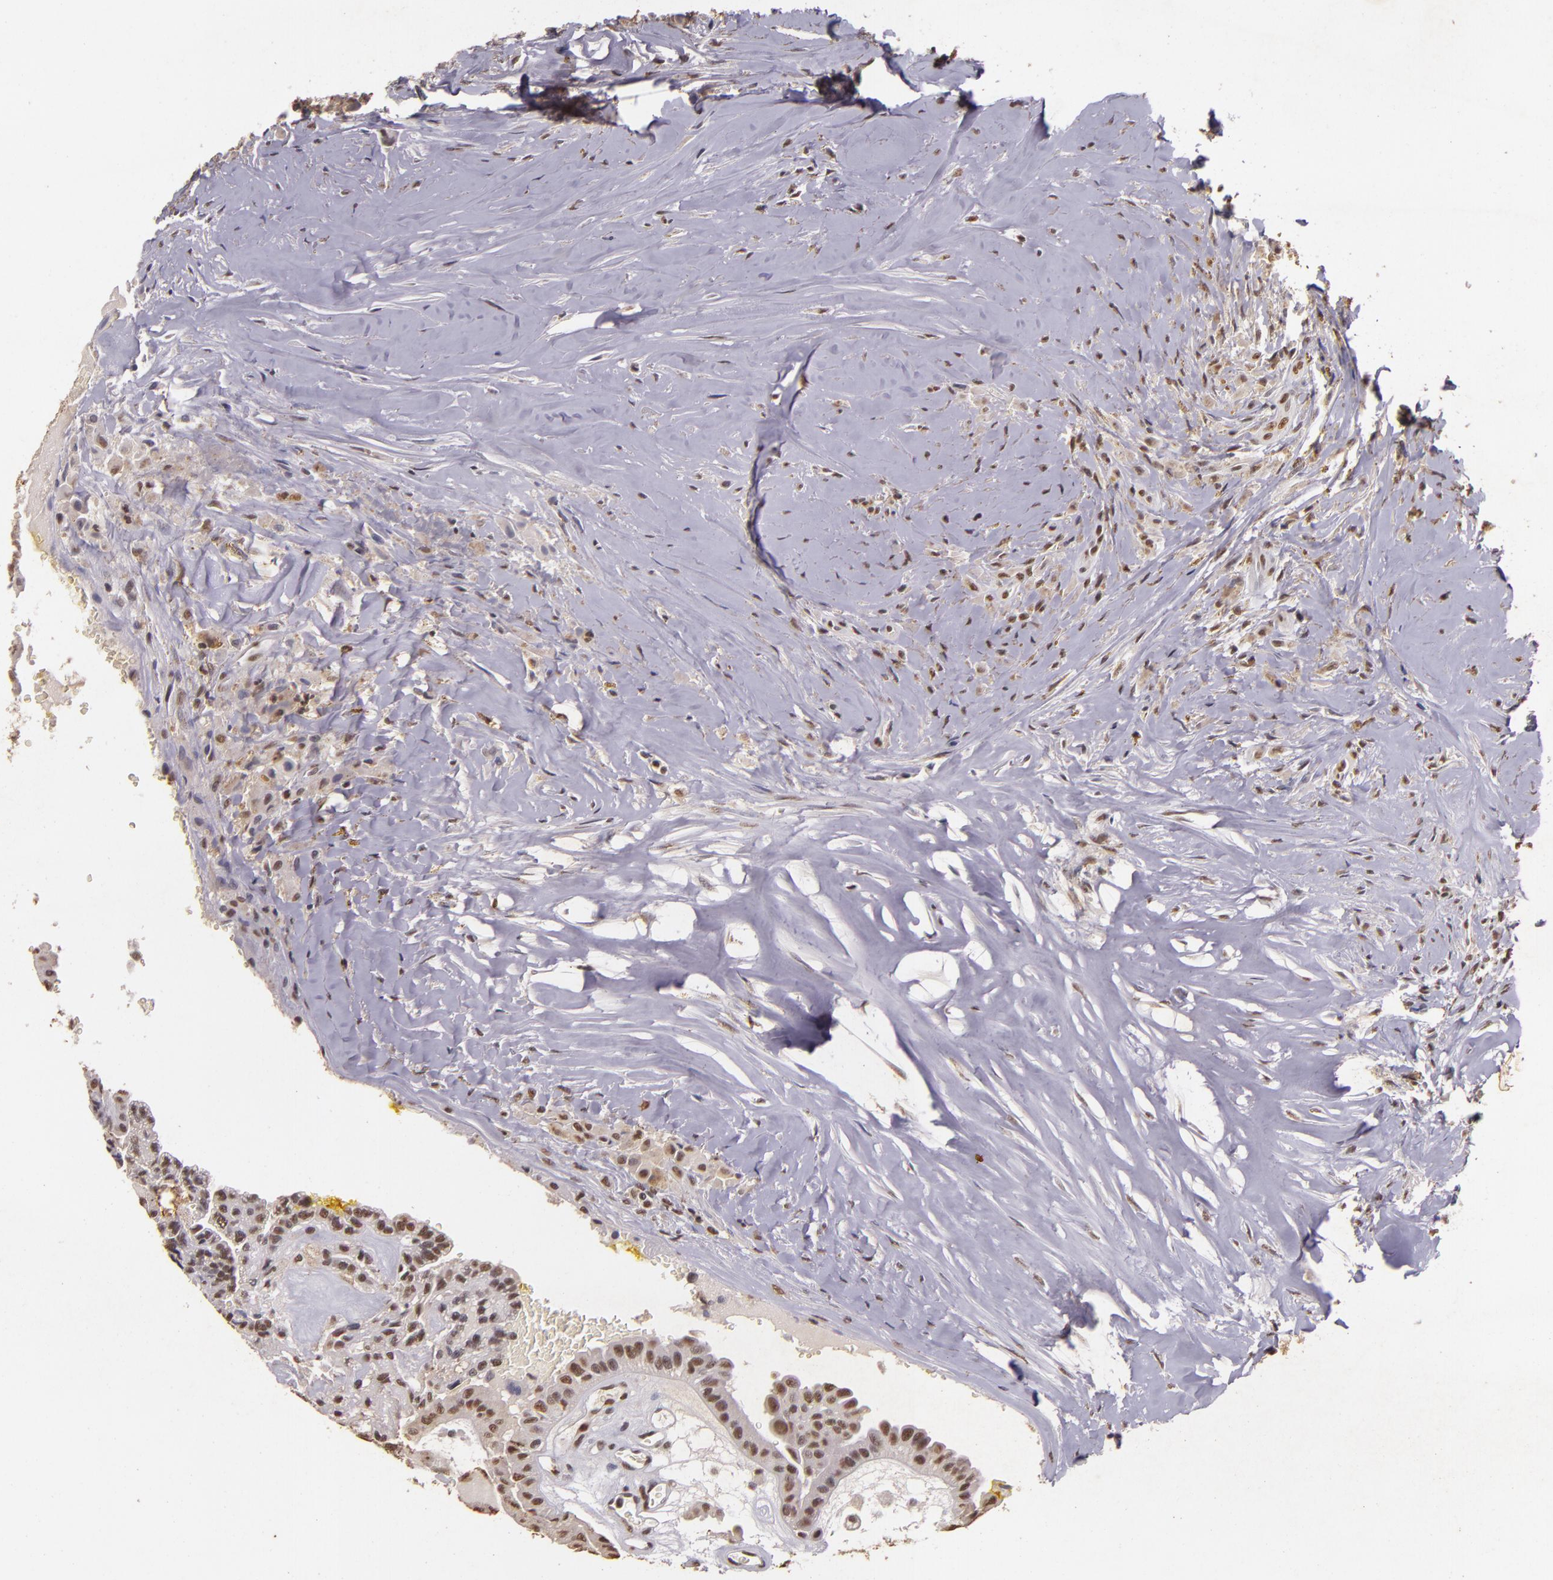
{"staining": {"intensity": "weak", "quantity": ">75%", "location": "nuclear"}, "tissue": "thyroid cancer", "cell_type": "Tumor cells", "image_type": "cancer", "snomed": [{"axis": "morphology", "description": "Papillary adenocarcinoma, NOS"}, {"axis": "topography", "description": "Thyroid gland"}], "caption": "This is an image of immunohistochemistry staining of thyroid cancer (papillary adenocarcinoma), which shows weak positivity in the nuclear of tumor cells.", "gene": "CBX3", "patient": {"sex": "male", "age": 87}}